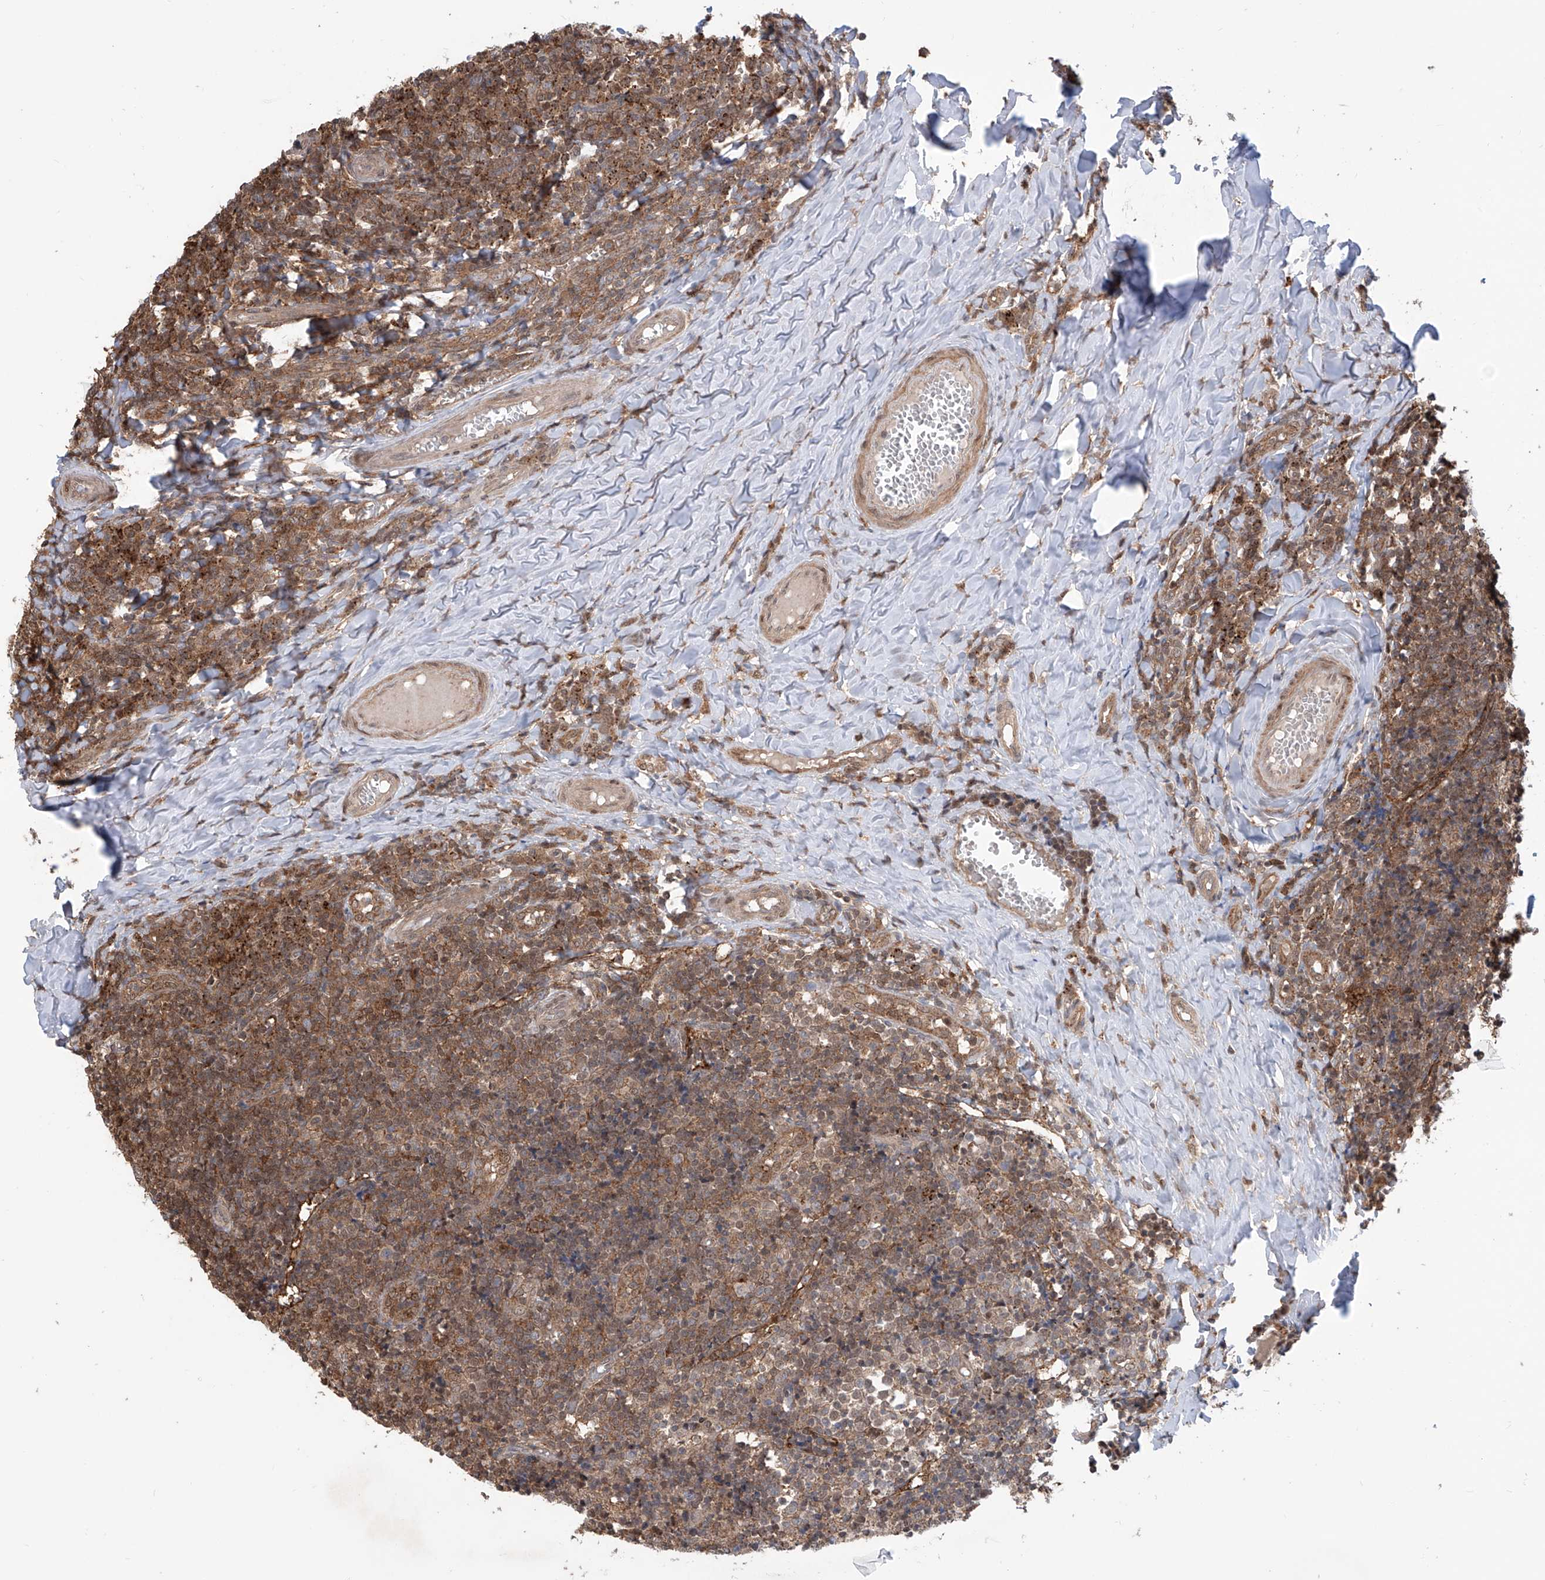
{"staining": {"intensity": "moderate", "quantity": "<25%", "location": "cytoplasmic/membranous"}, "tissue": "tonsil", "cell_type": "Germinal center cells", "image_type": "normal", "snomed": [{"axis": "morphology", "description": "Normal tissue, NOS"}, {"axis": "topography", "description": "Tonsil"}], "caption": "Tonsil stained with IHC demonstrates moderate cytoplasmic/membranous positivity in about <25% of germinal center cells. The staining was performed using DAB (3,3'-diaminobenzidine) to visualize the protein expression in brown, while the nuclei were stained in blue with hematoxylin (Magnification: 20x).", "gene": "HOXC8", "patient": {"sex": "female", "age": 19}}